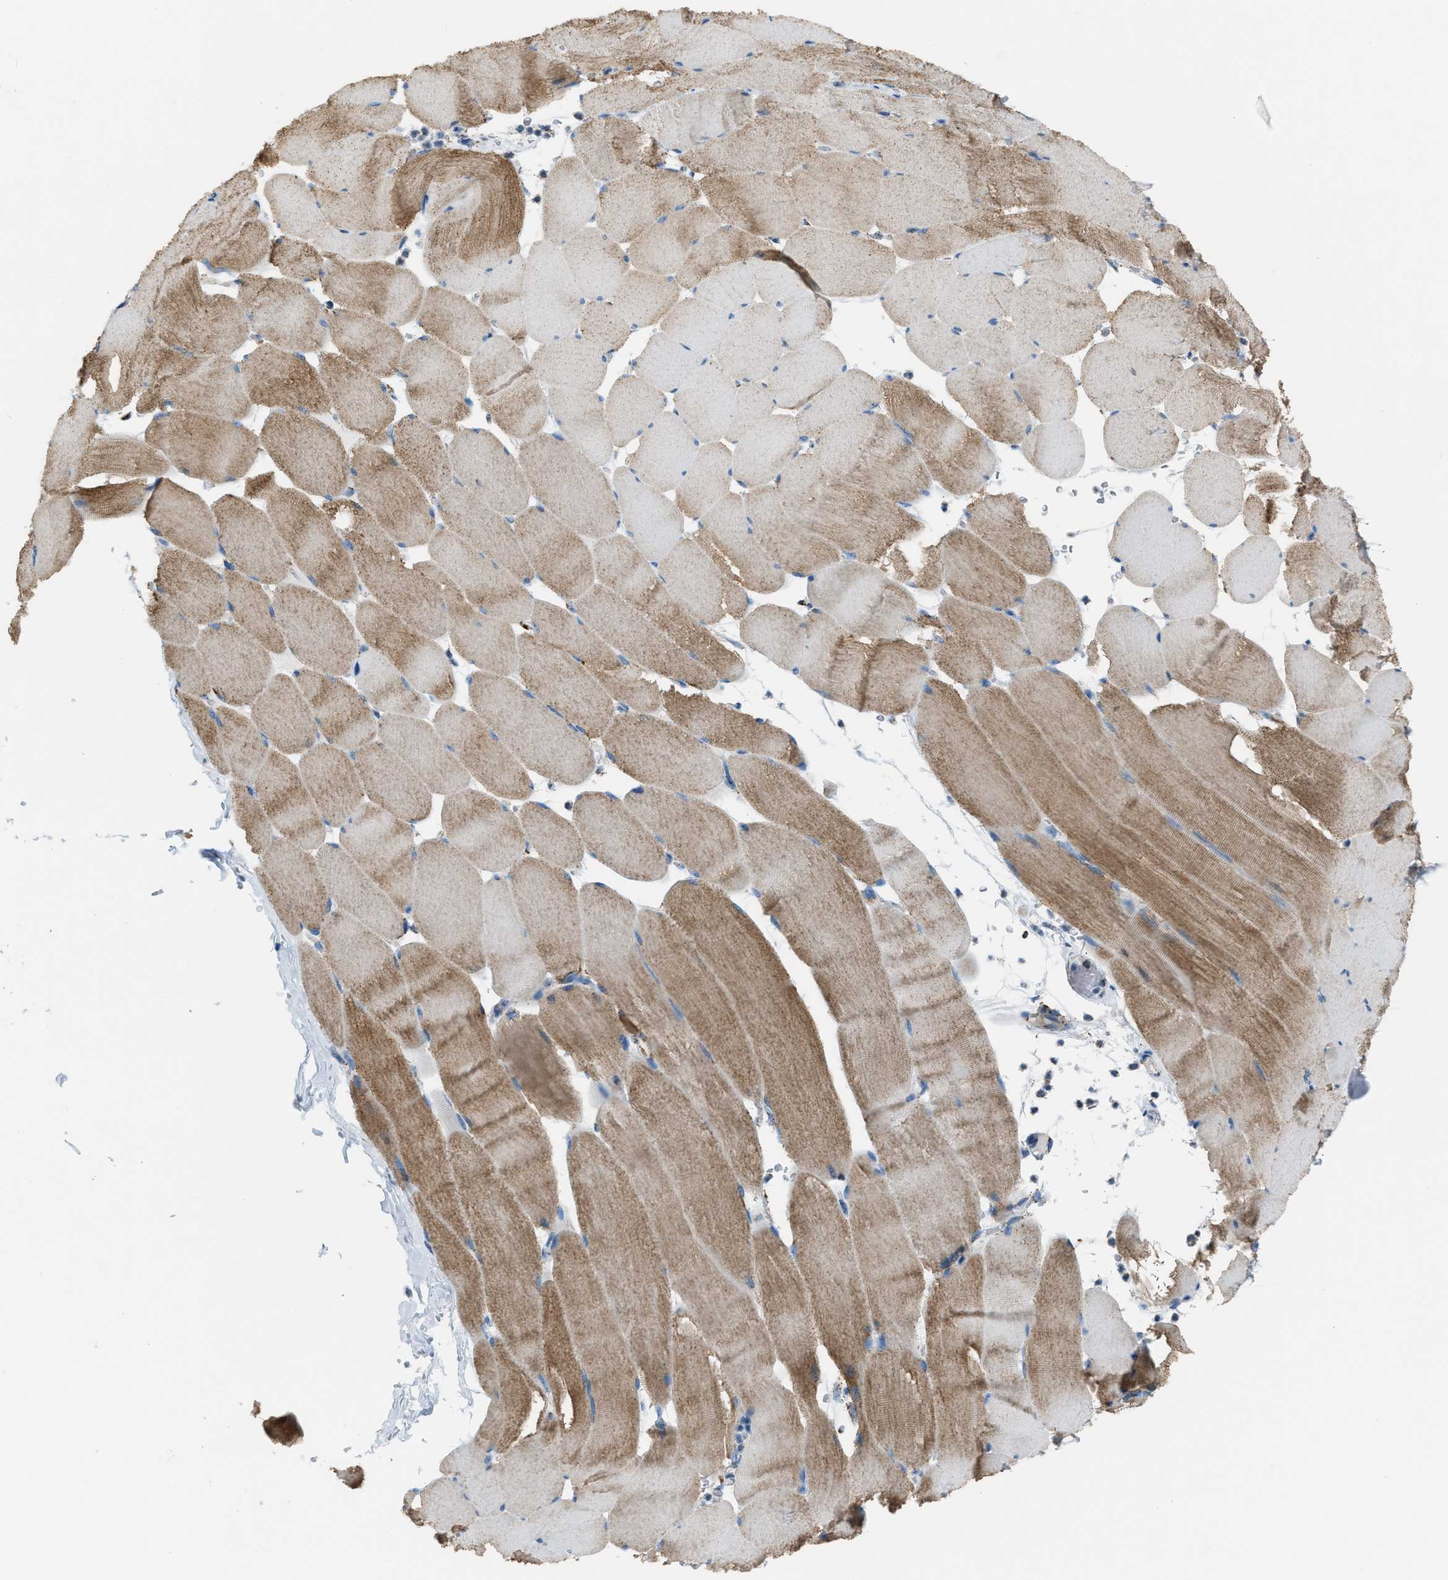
{"staining": {"intensity": "moderate", "quantity": ">75%", "location": "cytoplasmic/membranous"}, "tissue": "skeletal muscle", "cell_type": "Myocytes", "image_type": "normal", "snomed": [{"axis": "morphology", "description": "Normal tissue, NOS"}, {"axis": "topography", "description": "Skeletal muscle"}], "caption": "Normal skeletal muscle was stained to show a protein in brown. There is medium levels of moderate cytoplasmic/membranous expression in approximately >75% of myocytes.", "gene": "MDH2", "patient": {"sex": "male", "age": 62}}